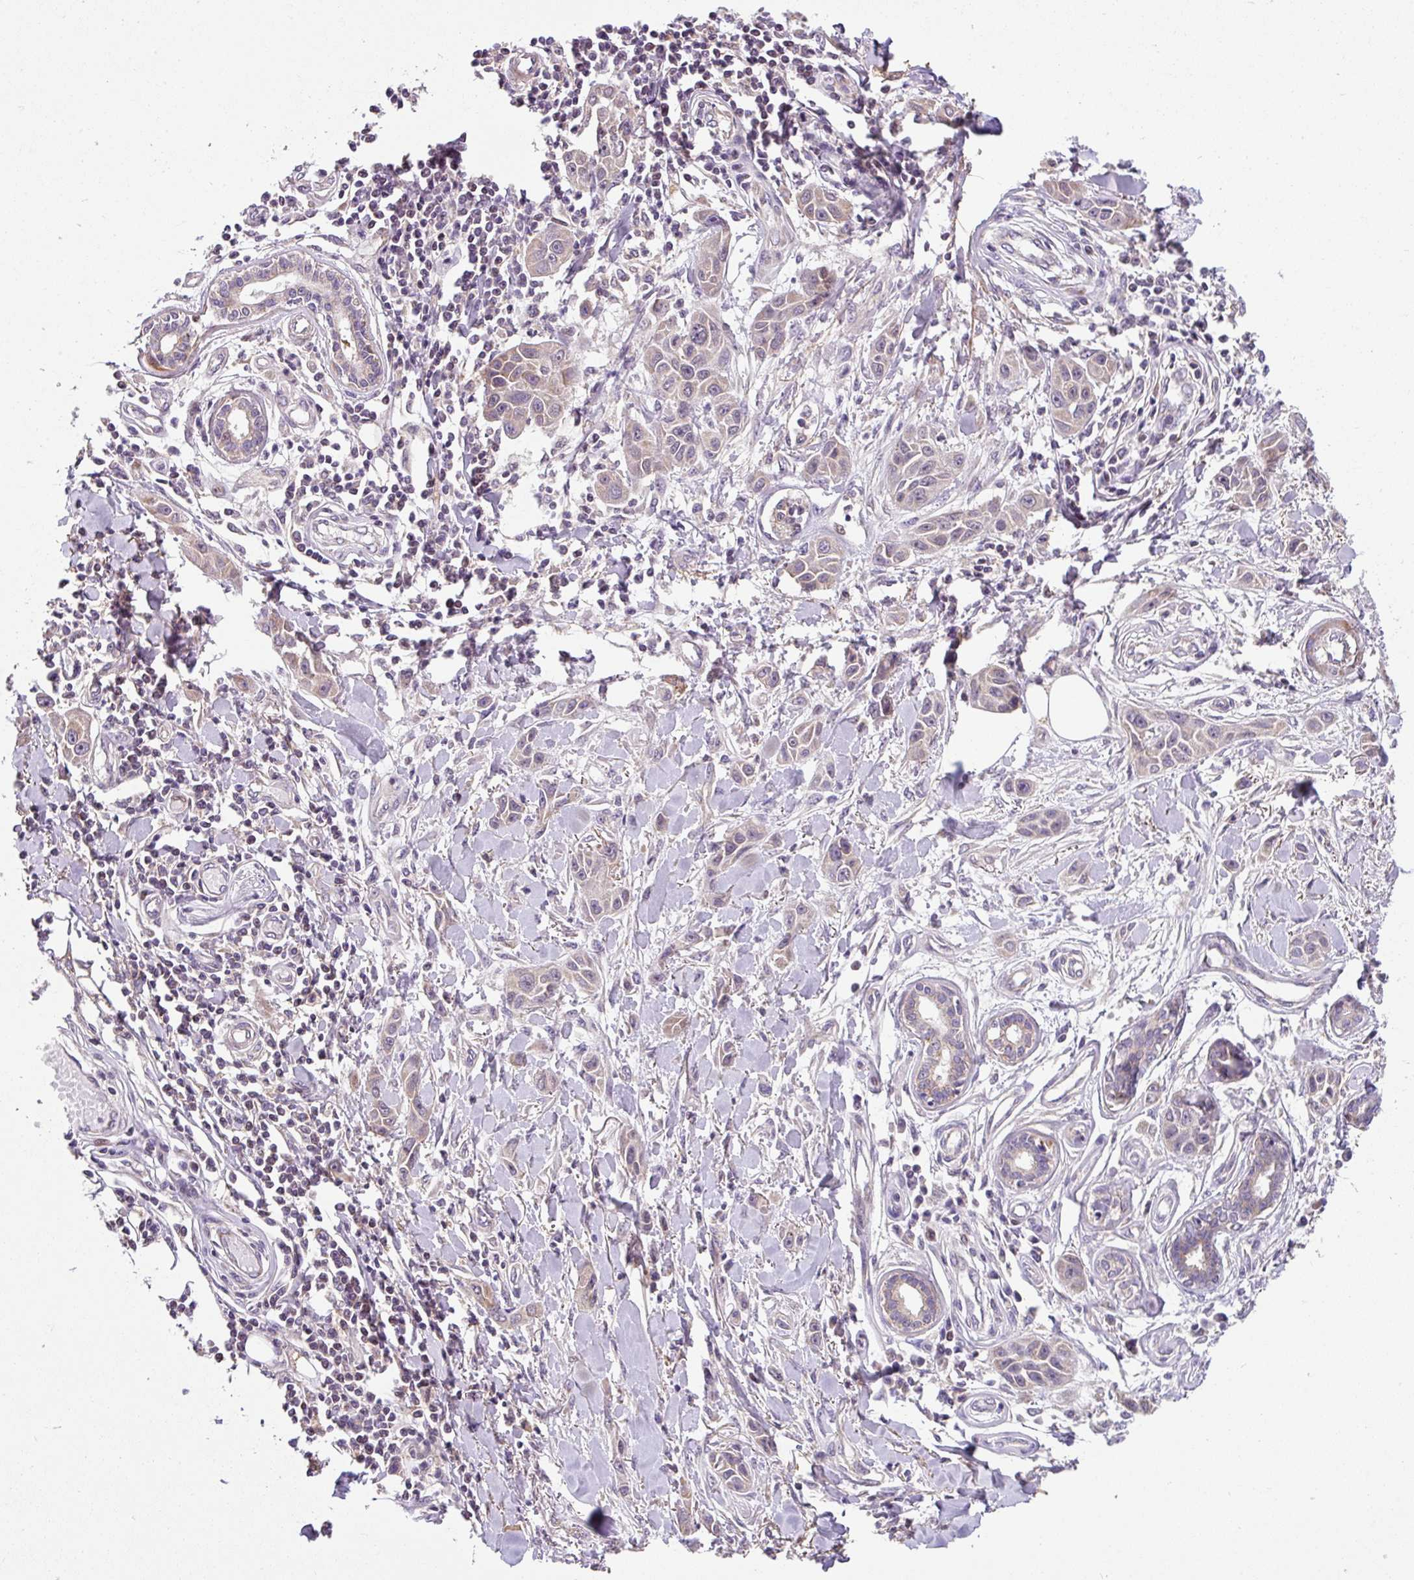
{"staining": {"intensity": "negative", "quantity": "none", "location": "none"}, "tissue": "skin cancer", "cell_type": "Tumor cells", "image_type": "cancer", "snomed": [{"axis": "morphology", "description": "Squamous cell carcinoma, NOS"}, {"axis": "topography", "description": "Skin"}], "caption": "The immunohistochemistry (IHC) image has no significant staining in tumor cells of skin squamous cell carcinoma tissue.", "gene": "SARS2", "patient": {"sex": "female", "age": 69}}